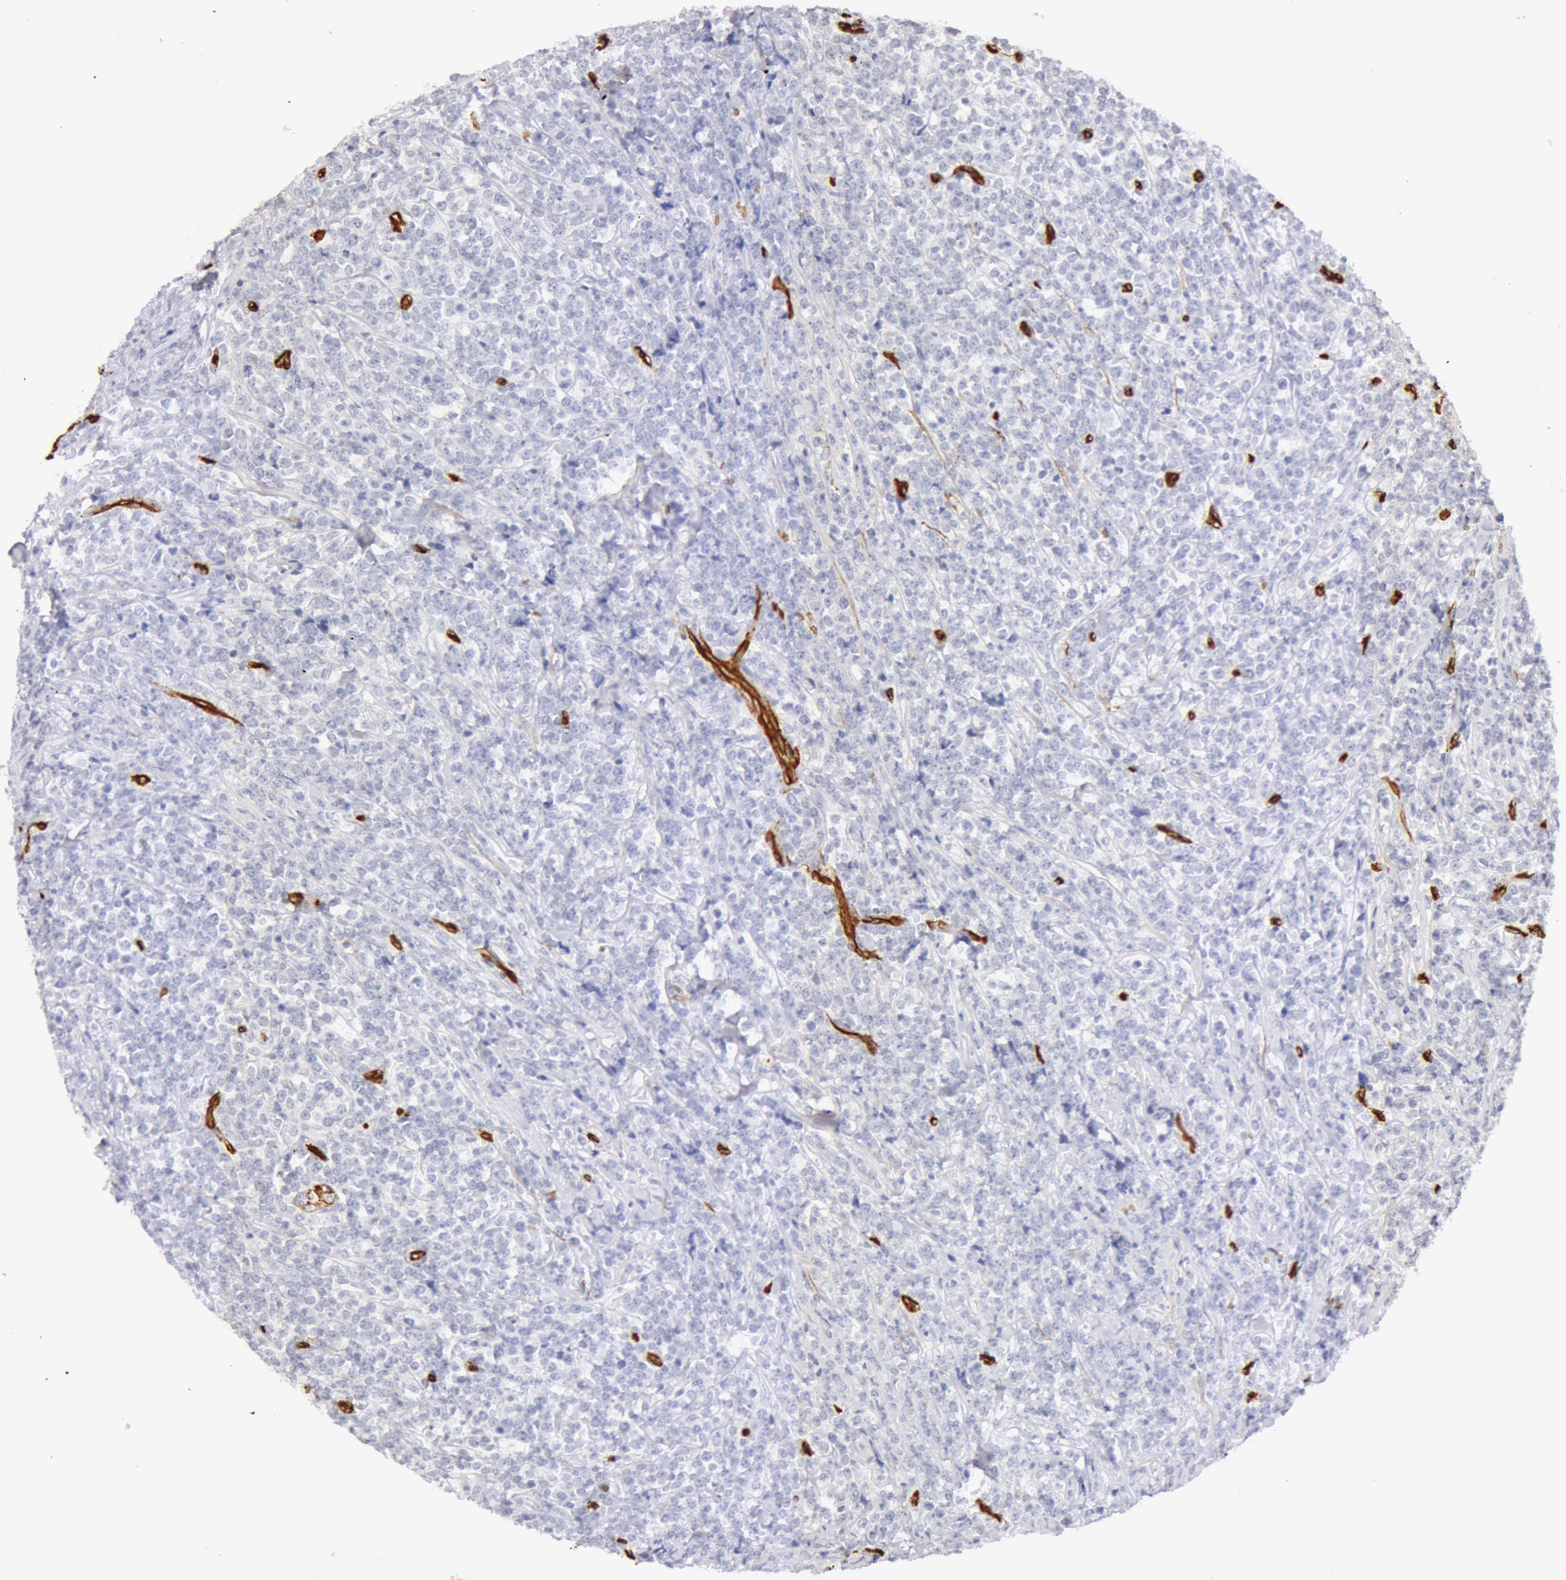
{"staining": {"intensity": "negative", "quantity": "none", "location": "none"}, "tissue": "lymphoma", "cell_type": "Tumor cells", "image_type": "cancer", "snomed": [{"axis": "morphology", "description": "Malignant lymphoma, non-Hodgkin's type, High grade"}, {"axis": "topography", "description": "Small intestine"}, {"axis": "topography", "description": "Colon"}], "caption": "This is a photomicrograph of IHC staining of high-grade malignant lymphoma, non-Hodgkin's type, which shows no staining in tumor cells.", "gene": "AQP1", "patient": {"sex": "male", "age": 8}}